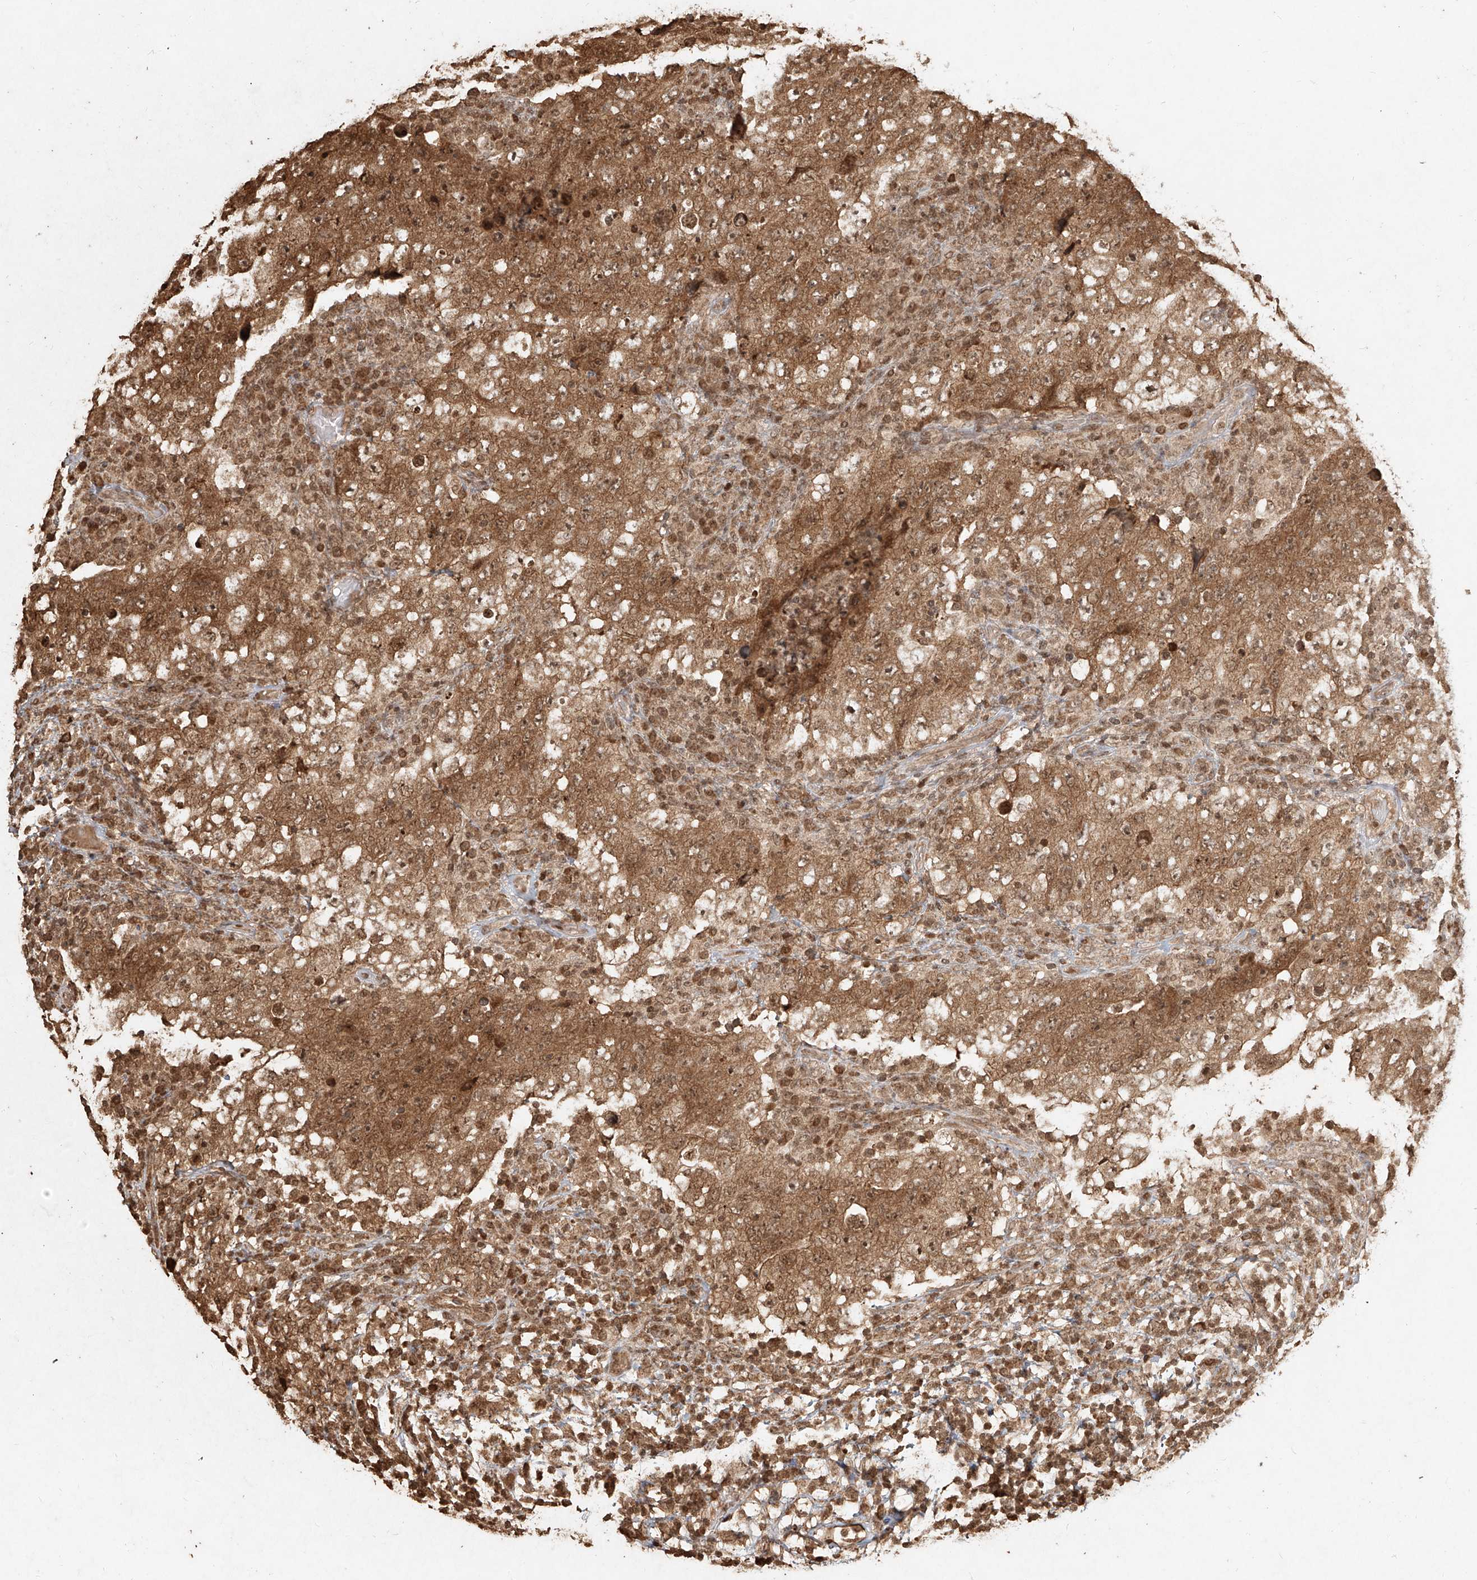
{"staining": {"intensity": "moderate", "quantity": ">75%", "location": "cytoplasmic/membranous"}, "tissue": "testis cancer", "cell_type": "Tumor cells", "image_type": "cancer", "snomed": [{"axis": "morphology", "description": "Carcinoma, Embryonal, NOS"}, {"axis": "topography", "description": "Testis"}], "caption": "The photomicrograph reveals immunohistochemical staining of embryonal carcinoma (testis). There is moderate cytoplasmic/membranous positivity is present in approximately >75% of tumor cells. (DAB IHC, brown staining for protein, blue staining for nuclei).", "gene": "UBE2K", "patient": {"sex": "male", "age": 26}}